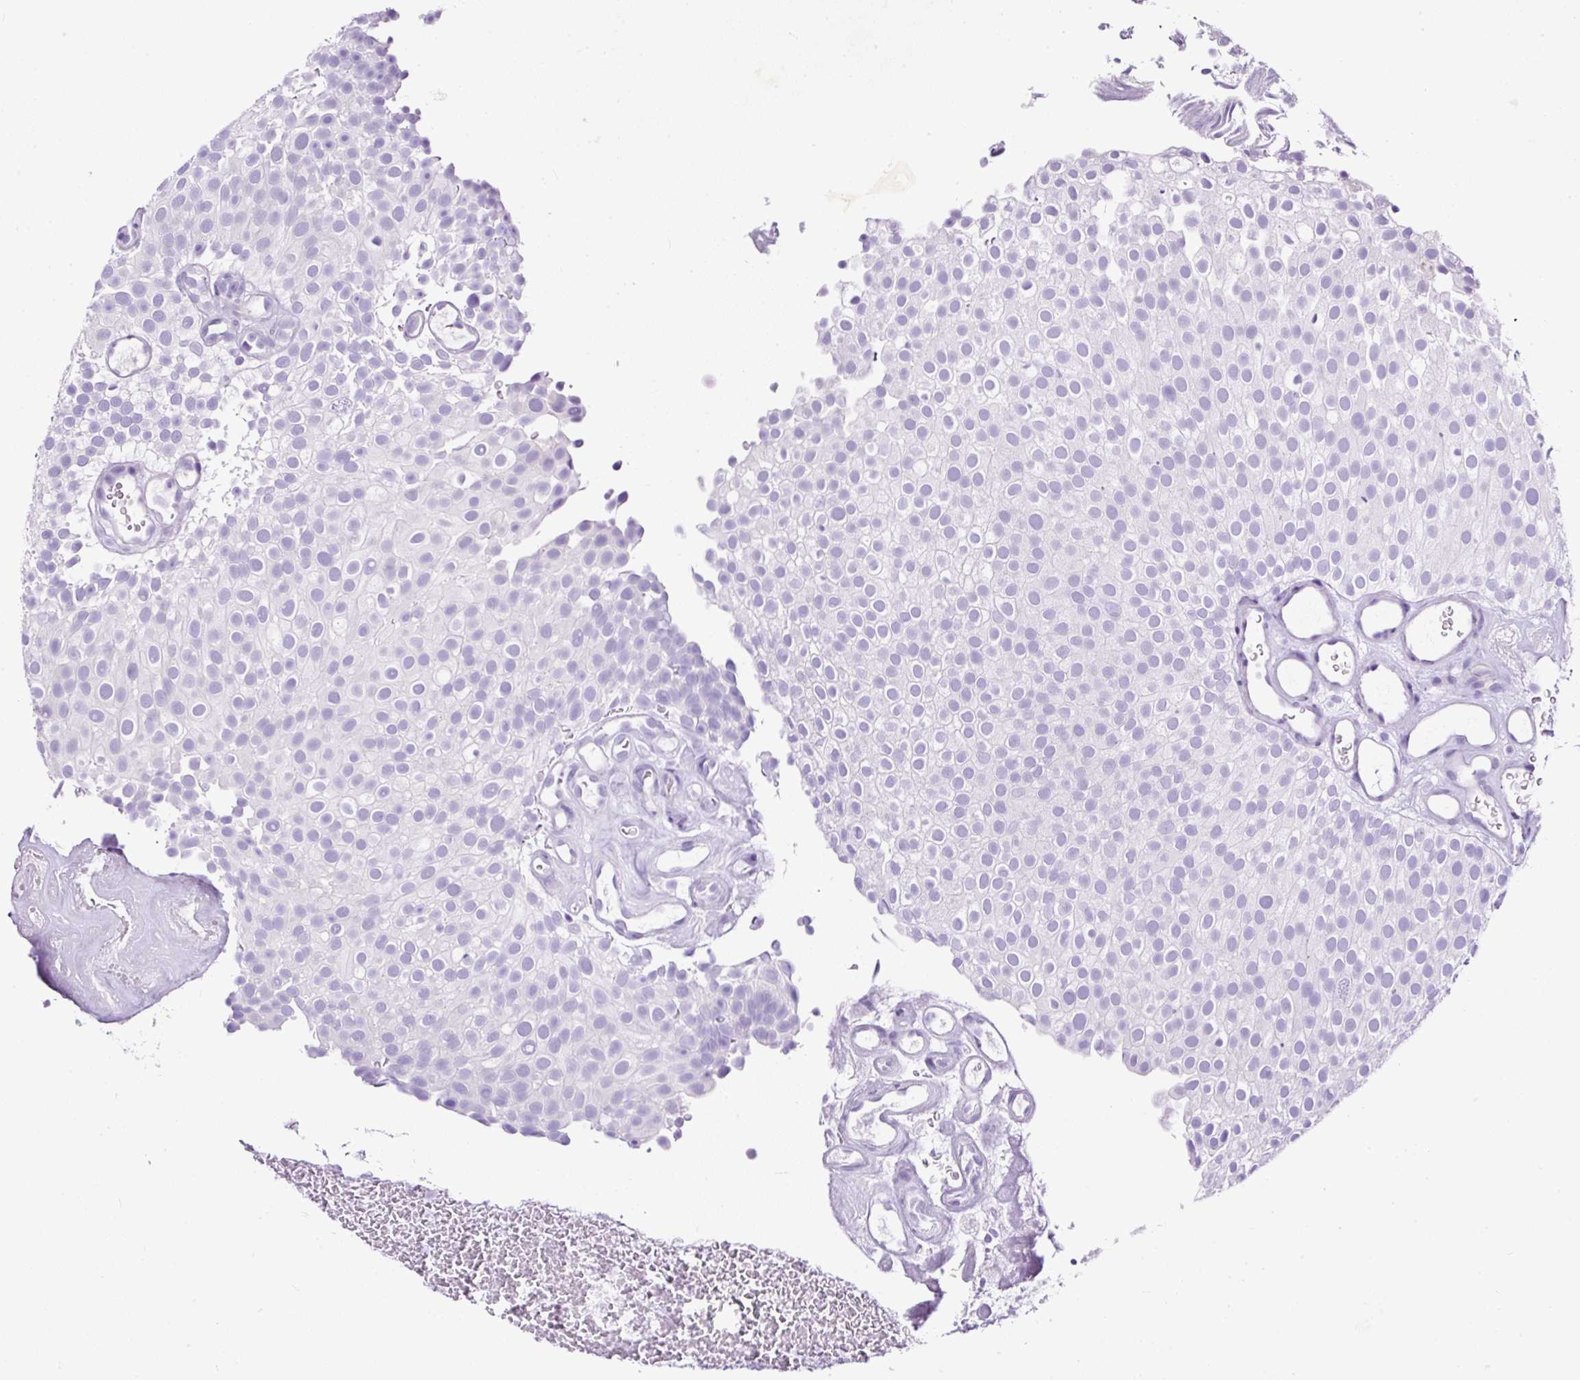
{"staining": {"intensity": "negative", "quantity": "none", "location": "none"}, "tissue": "urothelial cancer", "cell_type": "Tumor cells", "image_type": "cancer", "snomed": [{"axis": "morphology", "description": "Urothelial carcinoma, Low grade"}, {"axis": "topography", "description": "Urinary bladder"}], "caption": "This is an IHC image of human urothelial cancer. There is no expression in tumor cells.", "gene": "STOX2", "patient": {"sex": "male", "age": 78}}